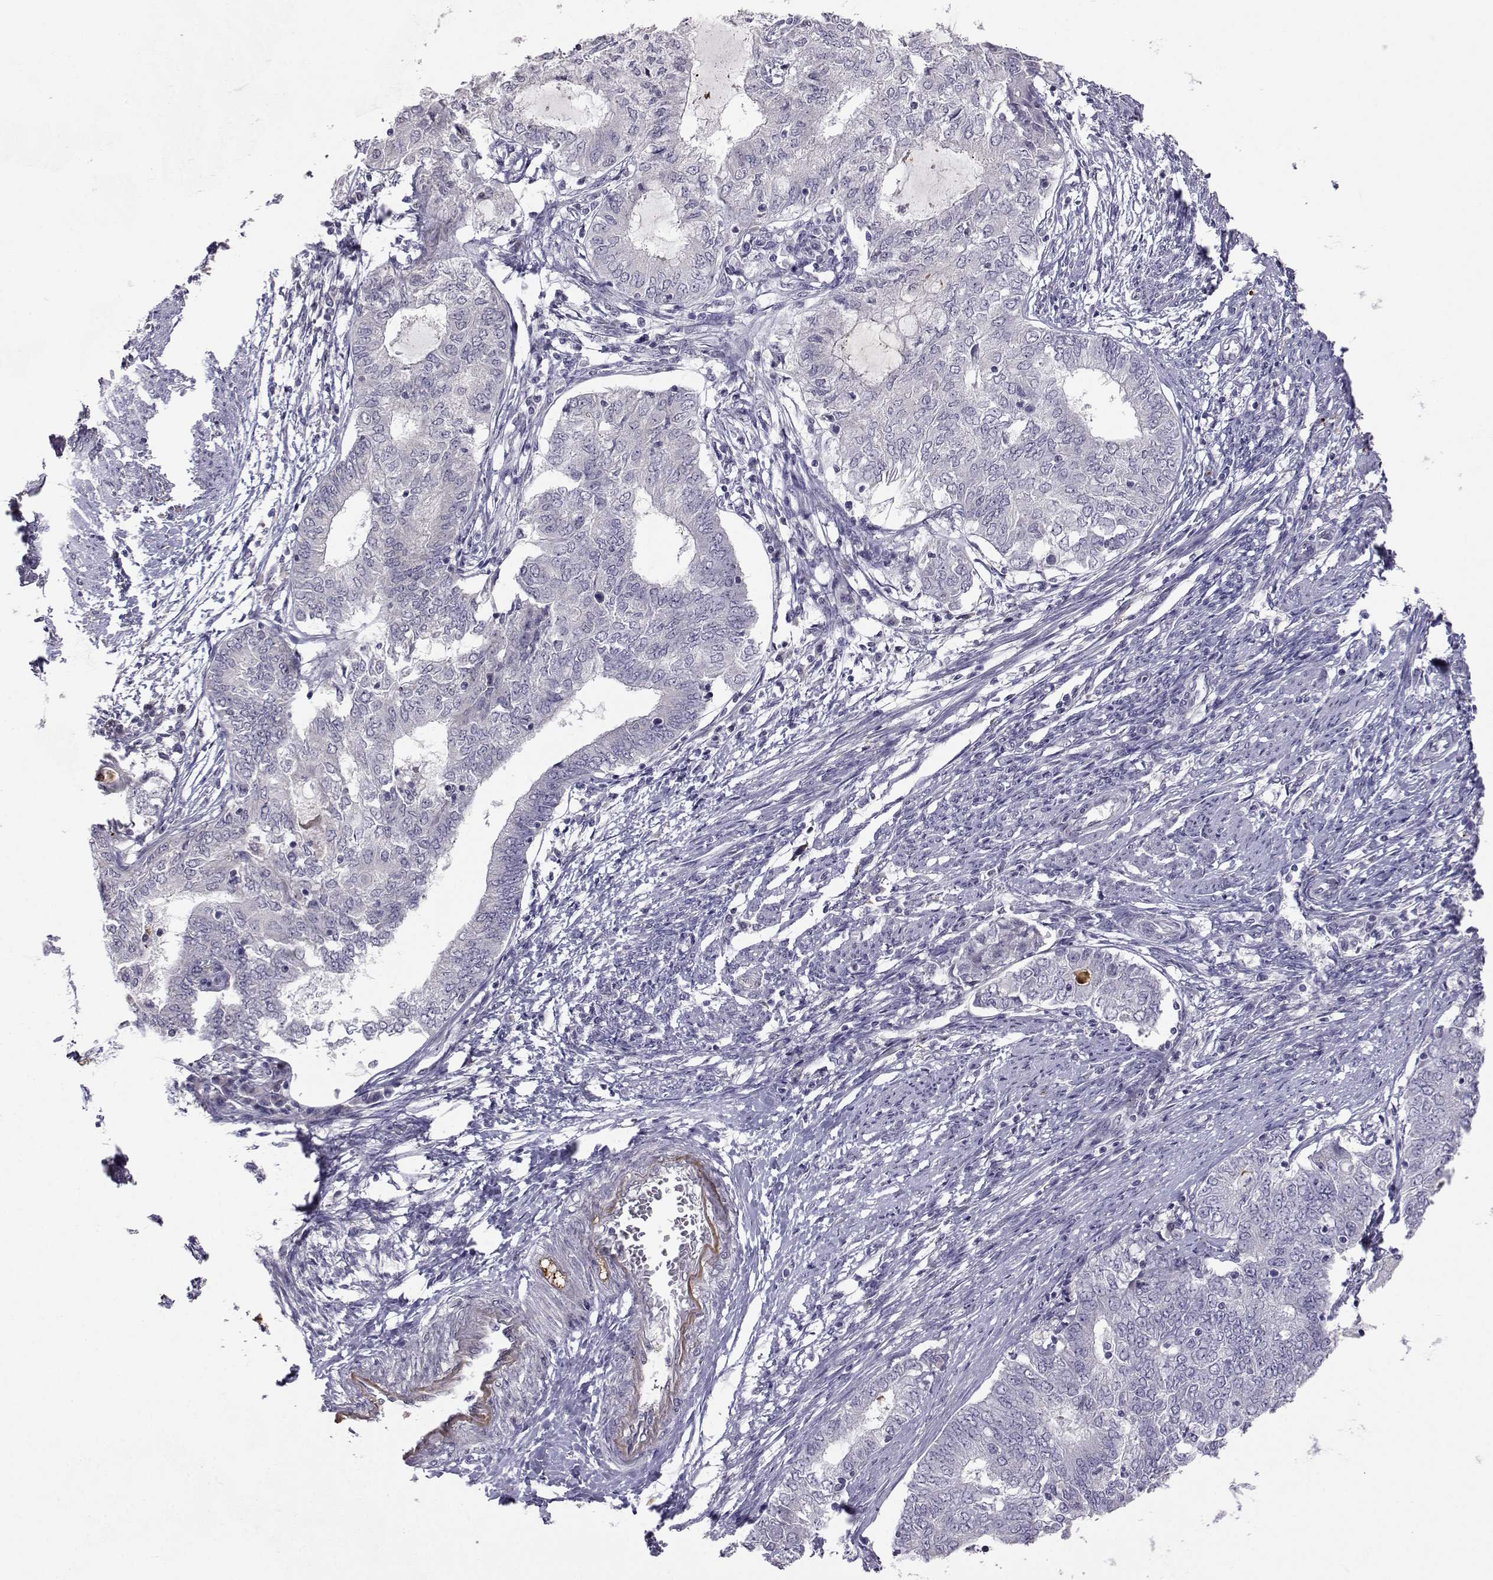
{"staining": {"intensity": "negative", "quantity": "none", "location": "none"}, "tissue": "endometrial cancer", "cell_type": "Tumor cells", "image_type": "cancer", "snomed": [{"axis": "morphology", "description": "Adenocarcinoma, NOS"}, {"axis": "topography", "description": "Endometrium"}], "caption": "An immunohistochemistry image of endometrial adenocarcinoma is shown. There is no staining in tumor cells of endometrial adenocarcinoma.", "gene": "SLC6A3", "patient": {"sex": "female", "age": 62}}